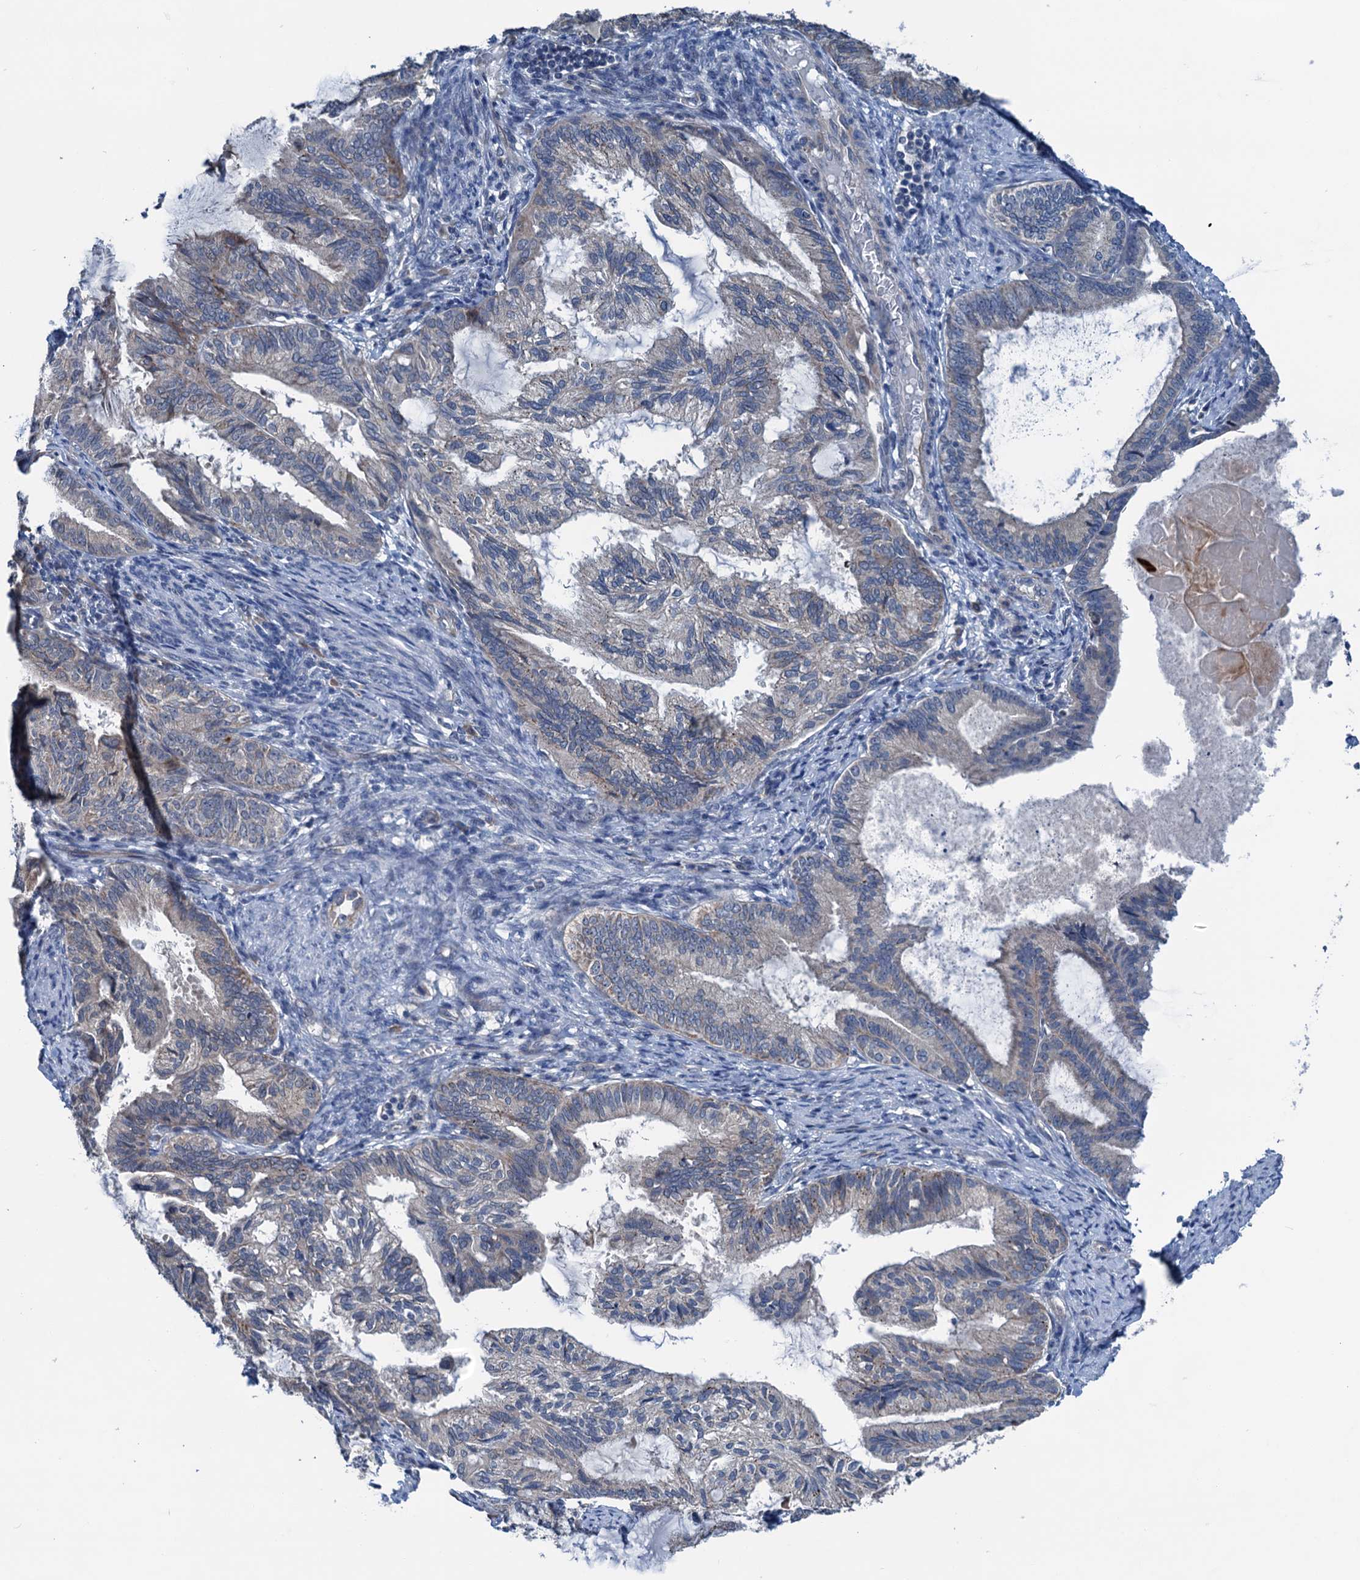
{"staining": {"intensity": "weak", "quantity": "<25%", "location": "cytoplasmic/membranous"}, "tissue": "endometrial cancer", "cell_type": "Tumor cells", "image_type": "cancer", "snomed": [{"axis": "morphology", "description": "Adenocarcinoma, NOS"}, {"axis": "topography", "description": "Endometrium"}], "caption": "Immunohistochemistry of endometrial cancer (adenocarcinoma) shows no expression in tumor cells. The staining was performed using DAB (3,3'-diaminobenzidine) to visualize the protein expression in brown, while the nuclei were stained in blue with hematoxylin (Magnification: 20x).", "gene": "ELAC1", "patient": {"sex": "female", "age": 86}}